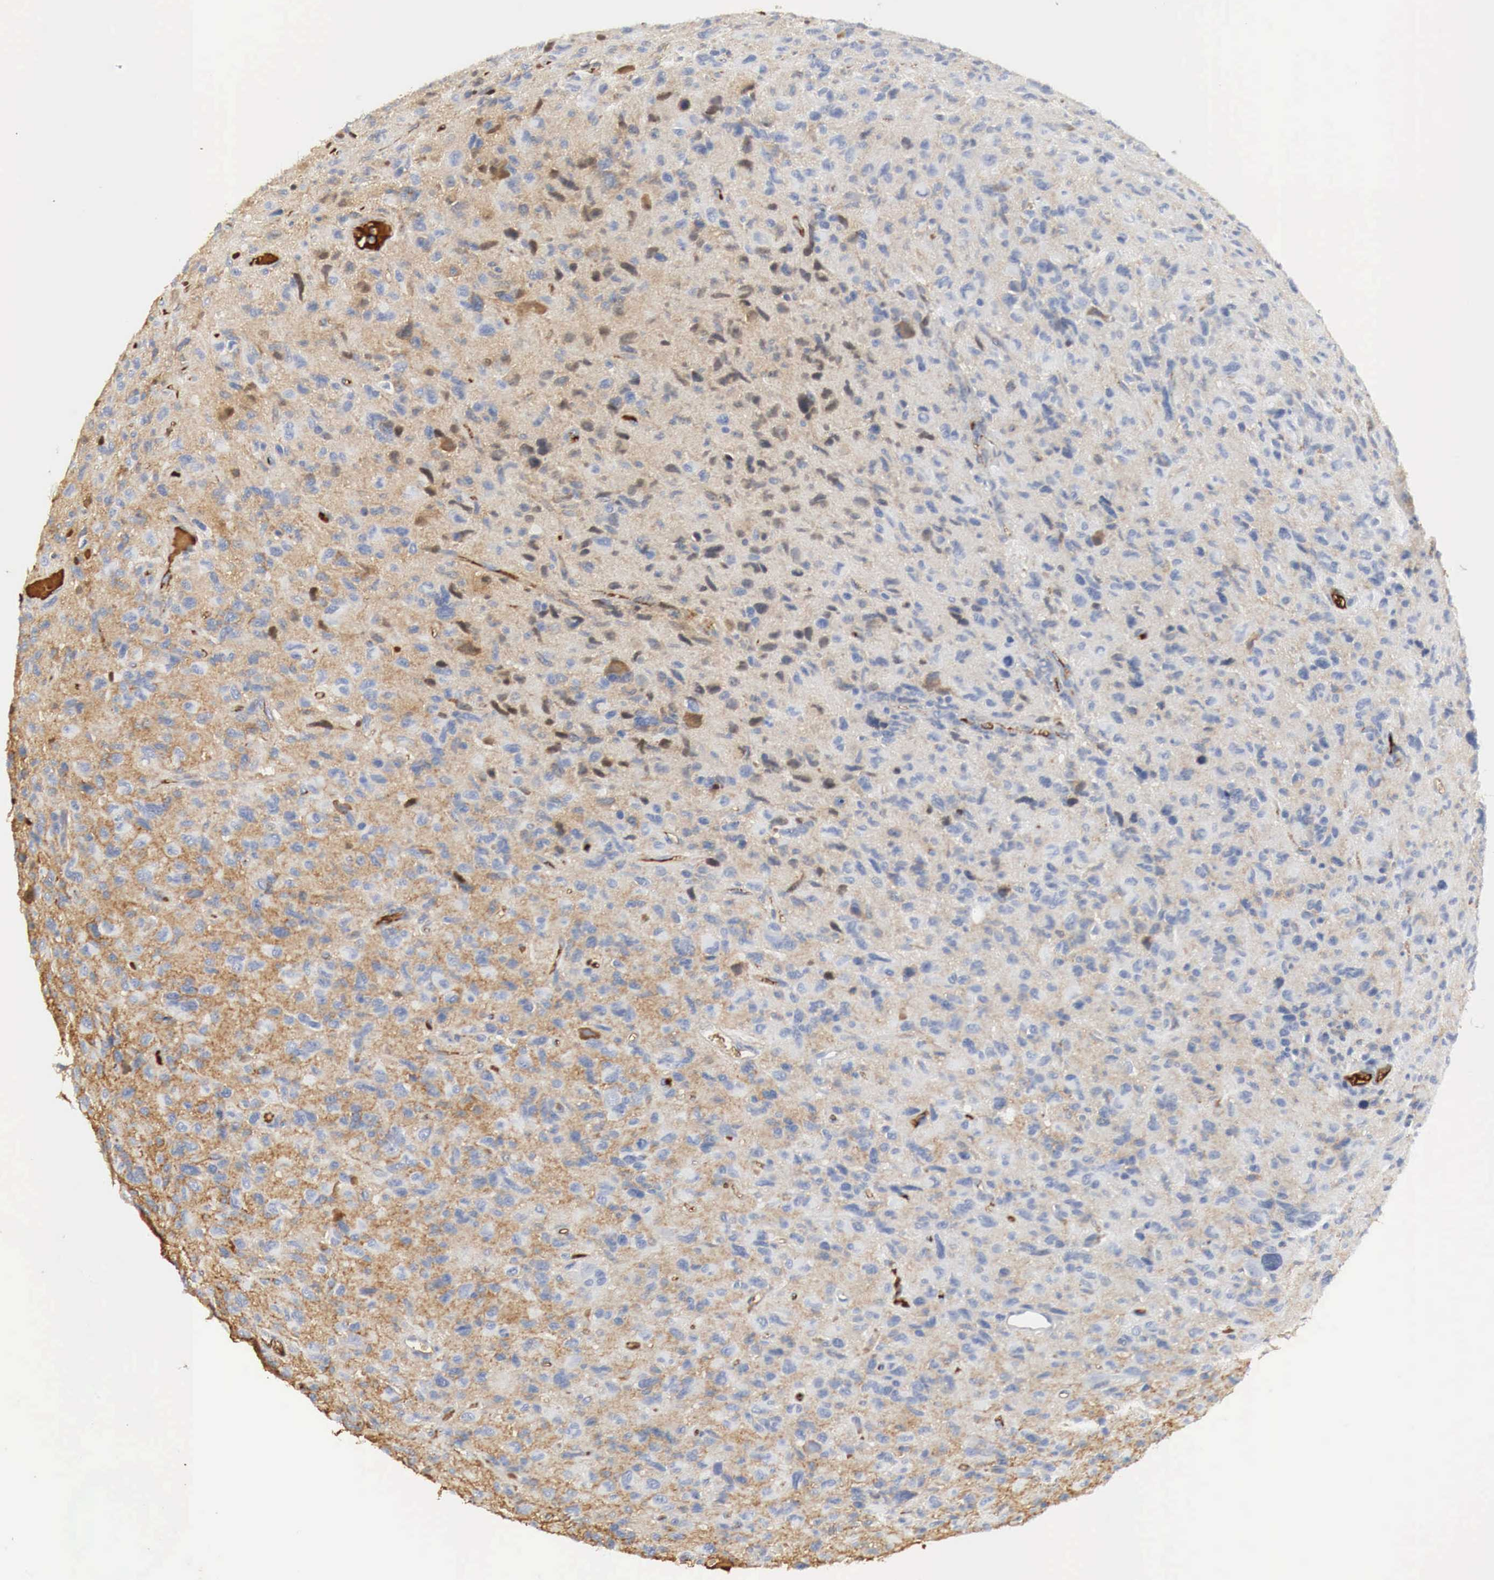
{"staining": {"intensity": "negative", "quantity": "none", "location": "none"}, "tissue": "glioma", "cell_type": "Tumor cells", "image_type": "cancer", "snomed": [{"axis": "morphology", "description": "Glioma, malignant, High grade"}, {"axis": "topography", "description": "Brain"}], "caption": "Immunohistochemical staining of glioma displays no significant staining in tumor cells.", "gene": "IGLC3", "patient": {"sex": "female", "age": 60}}